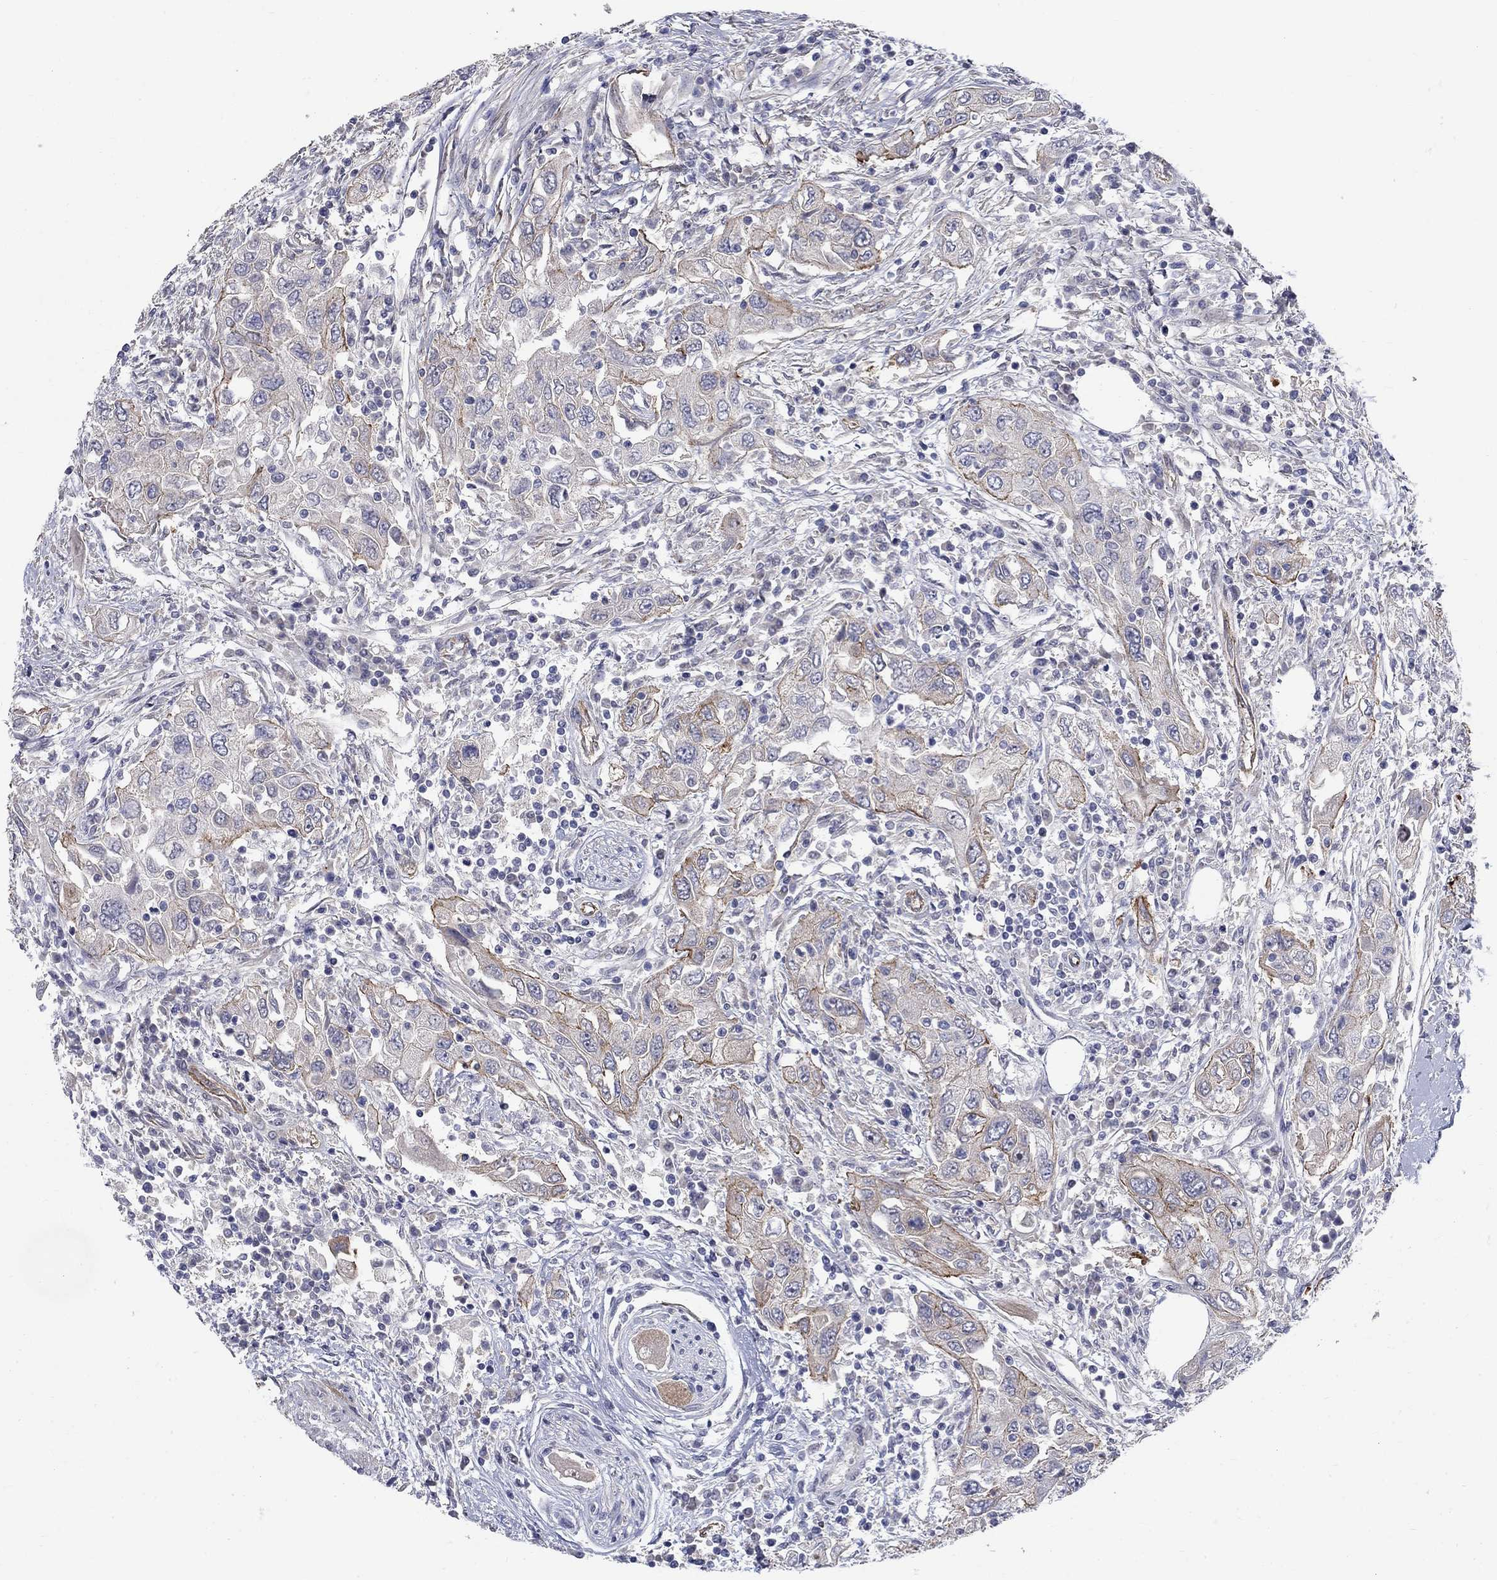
{"staining": {"intensity": "moderate", "quantity": "<25%", "location": "cytoplasmic/membranous"}, "tissue": "urothelial cancer", "cell_type": "Tumor cells", "image_type": "cancer", "snomed": [{"axis": "morphology", "description": "Urothelial carcinoma, High grade"}, {"axis": "topography", "description": "Urinary bladder"}], "caption": "Immunohistochemistry of urothelial cancer shows low levels of moderate cytoplasmic/membranous positivity in approximately <25% of tumor cells.", "gene": "SLC1A1", "patient": {"sex": "male", "age": 76}}